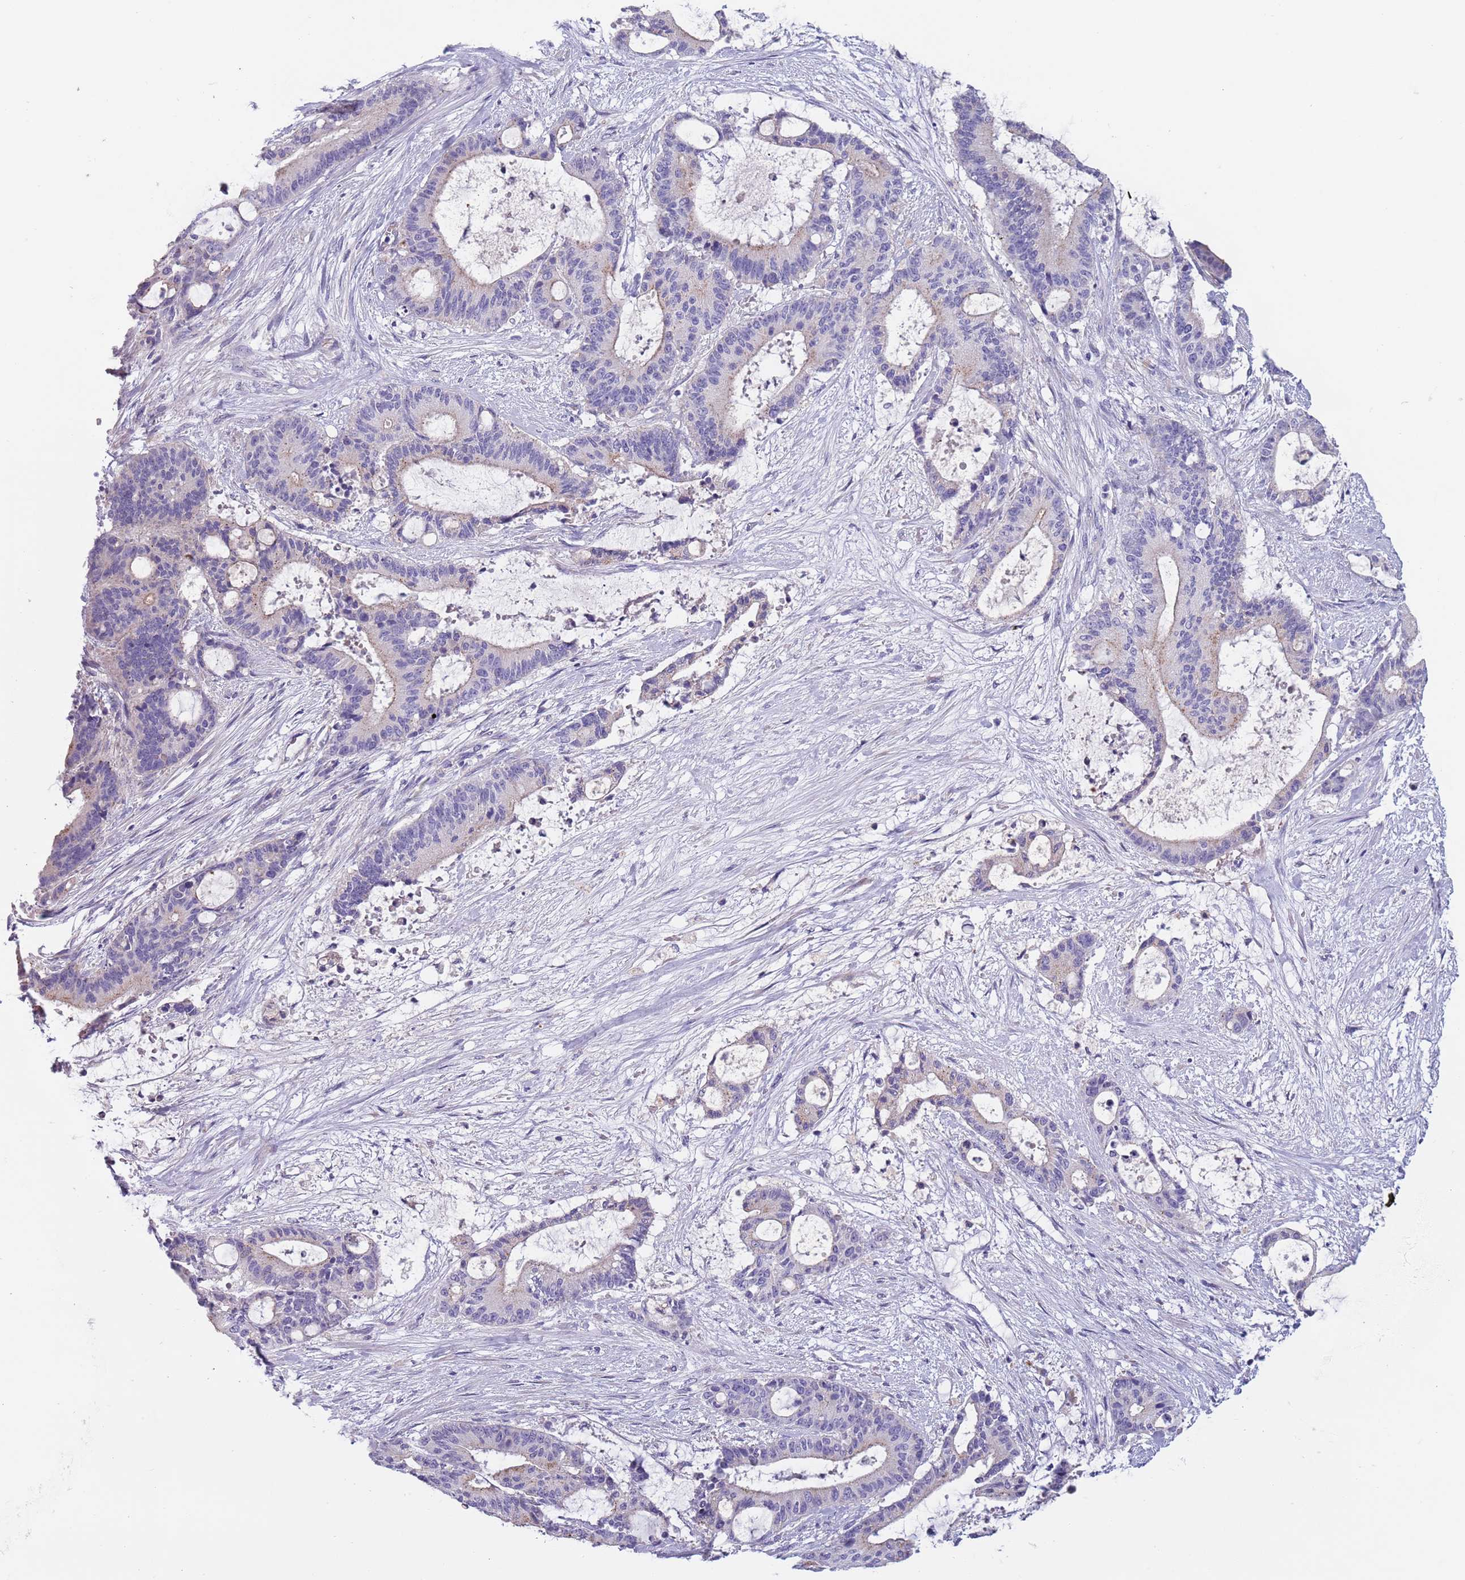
{"staining": {"intensity": "negative", "quantity": "none", "location": "none"}, "tissue": "liver cancer", "cell_type": "Tumor cells", "image_type": "cancer", "snomed": [{"axis": "morphology", "description": "Normal tissue, NOS"}, {"axis": "morphology", "description": "Cholangiocarcinoma"}, {"axis": "topography", "description": "Liver"}, {"axis": "topography", "description": "Peripheral nerve tissue"}], "caption": "Micrograph shows no protein positivity in tumor cells of liver cancer (cholangiocarcinoma) tissue.", "gene": "MAN1C1", "patient": {"sex": "female", "age": 73}}